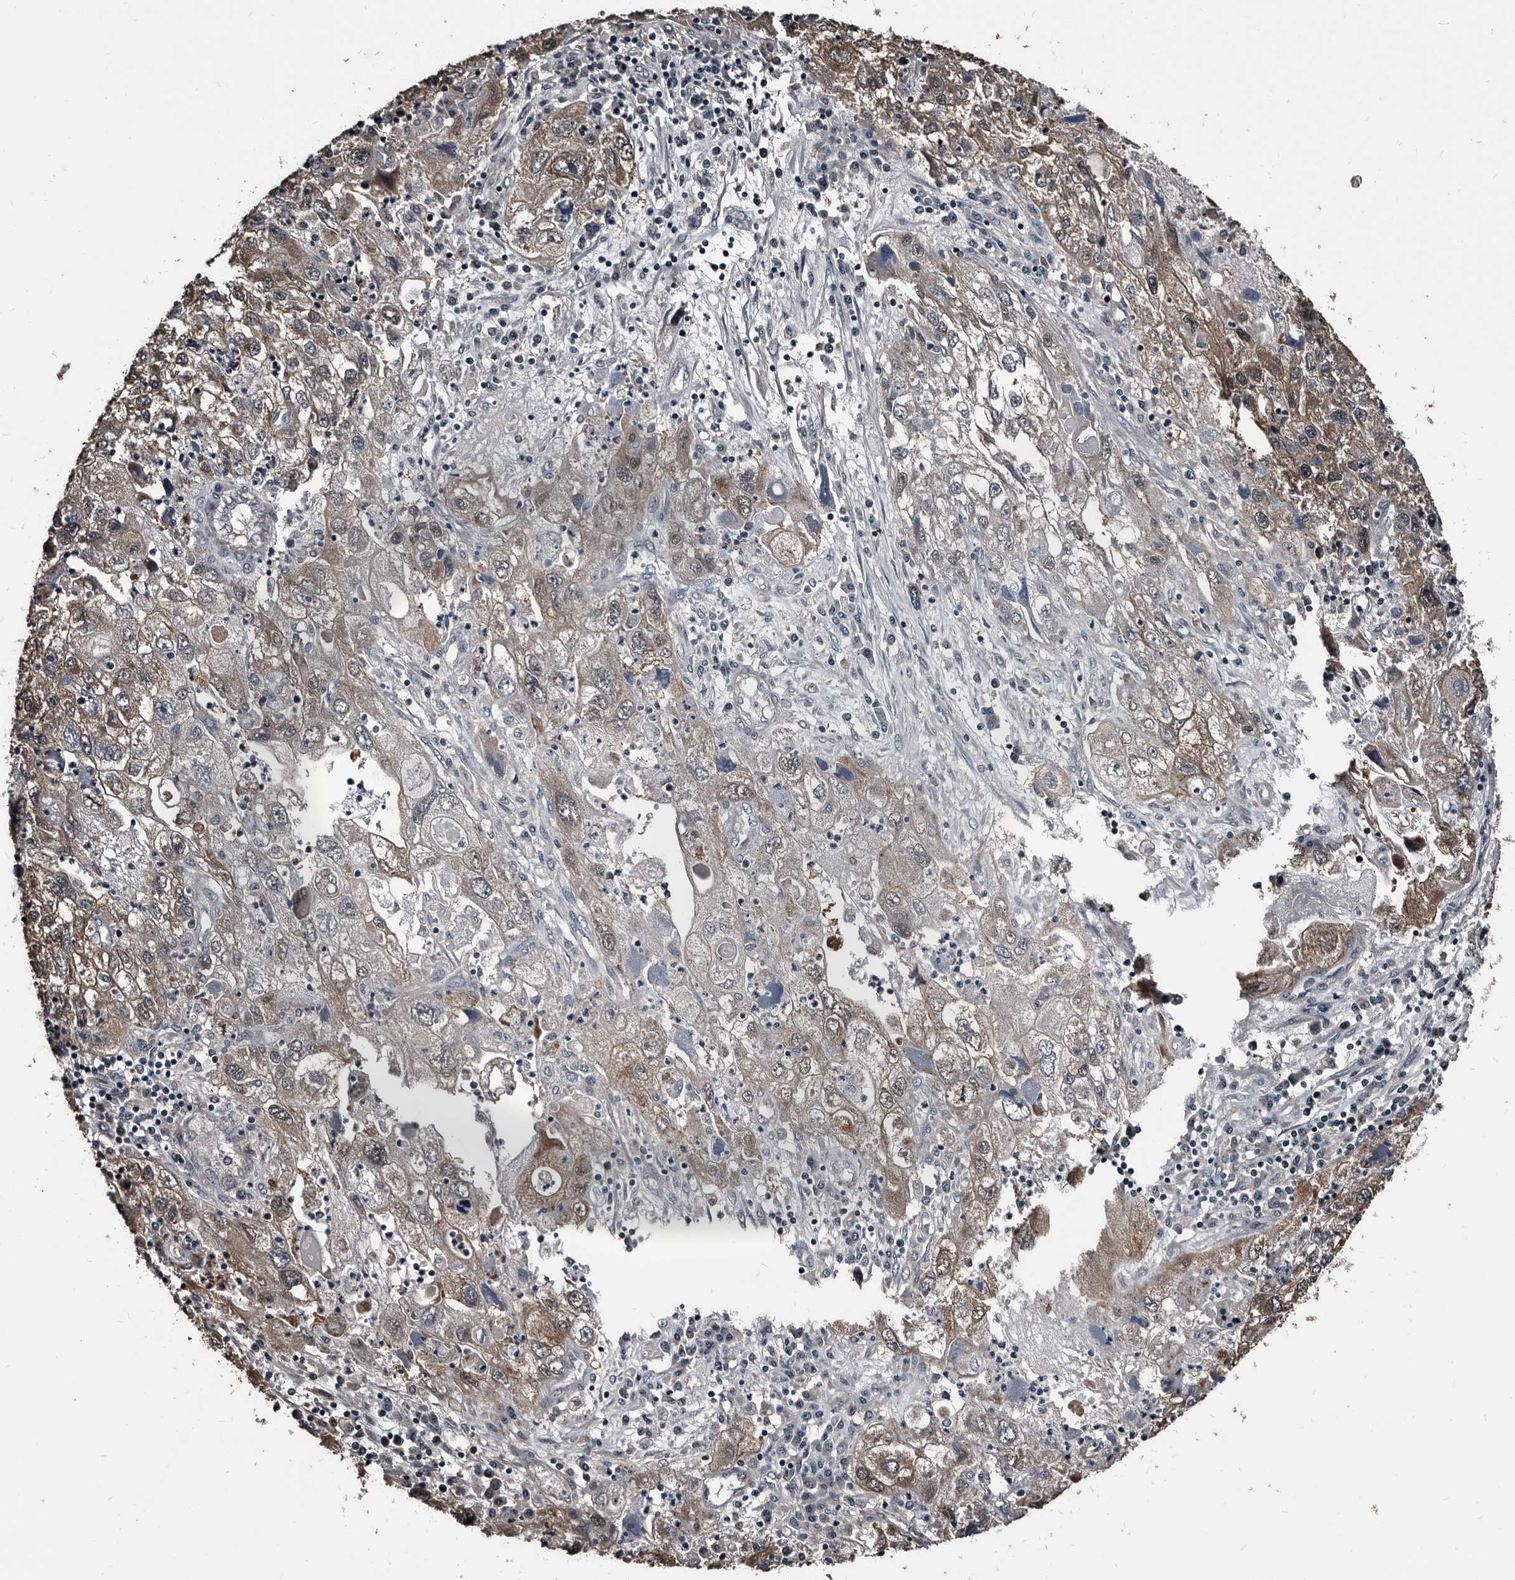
{"staining": {"intensity": "moderate", "quantity": "25%-75%", "location": "cytoplasmic/membranous"}, "tissue": "endometrial cancer", "cell_type": "Tumor cells", "image_type": "cancer", "snomed": [{"axis": "morphology", "description": "Adenocarcinoma, NOS"}, {"axis": "topography", "description": "Endometrium"}], "caption": "Moderate cytoplasmic/membranous protein positivity is identified in approximately 25%-75% of tumor cells in endometrial adenocarcinoma. The staining was performed using DAB, with brown indicating positive protein expression. Nuclei are stained blue with hematoxylin.", "gene": "DHPS", "patient": {"sex": "female", "age": 49}}